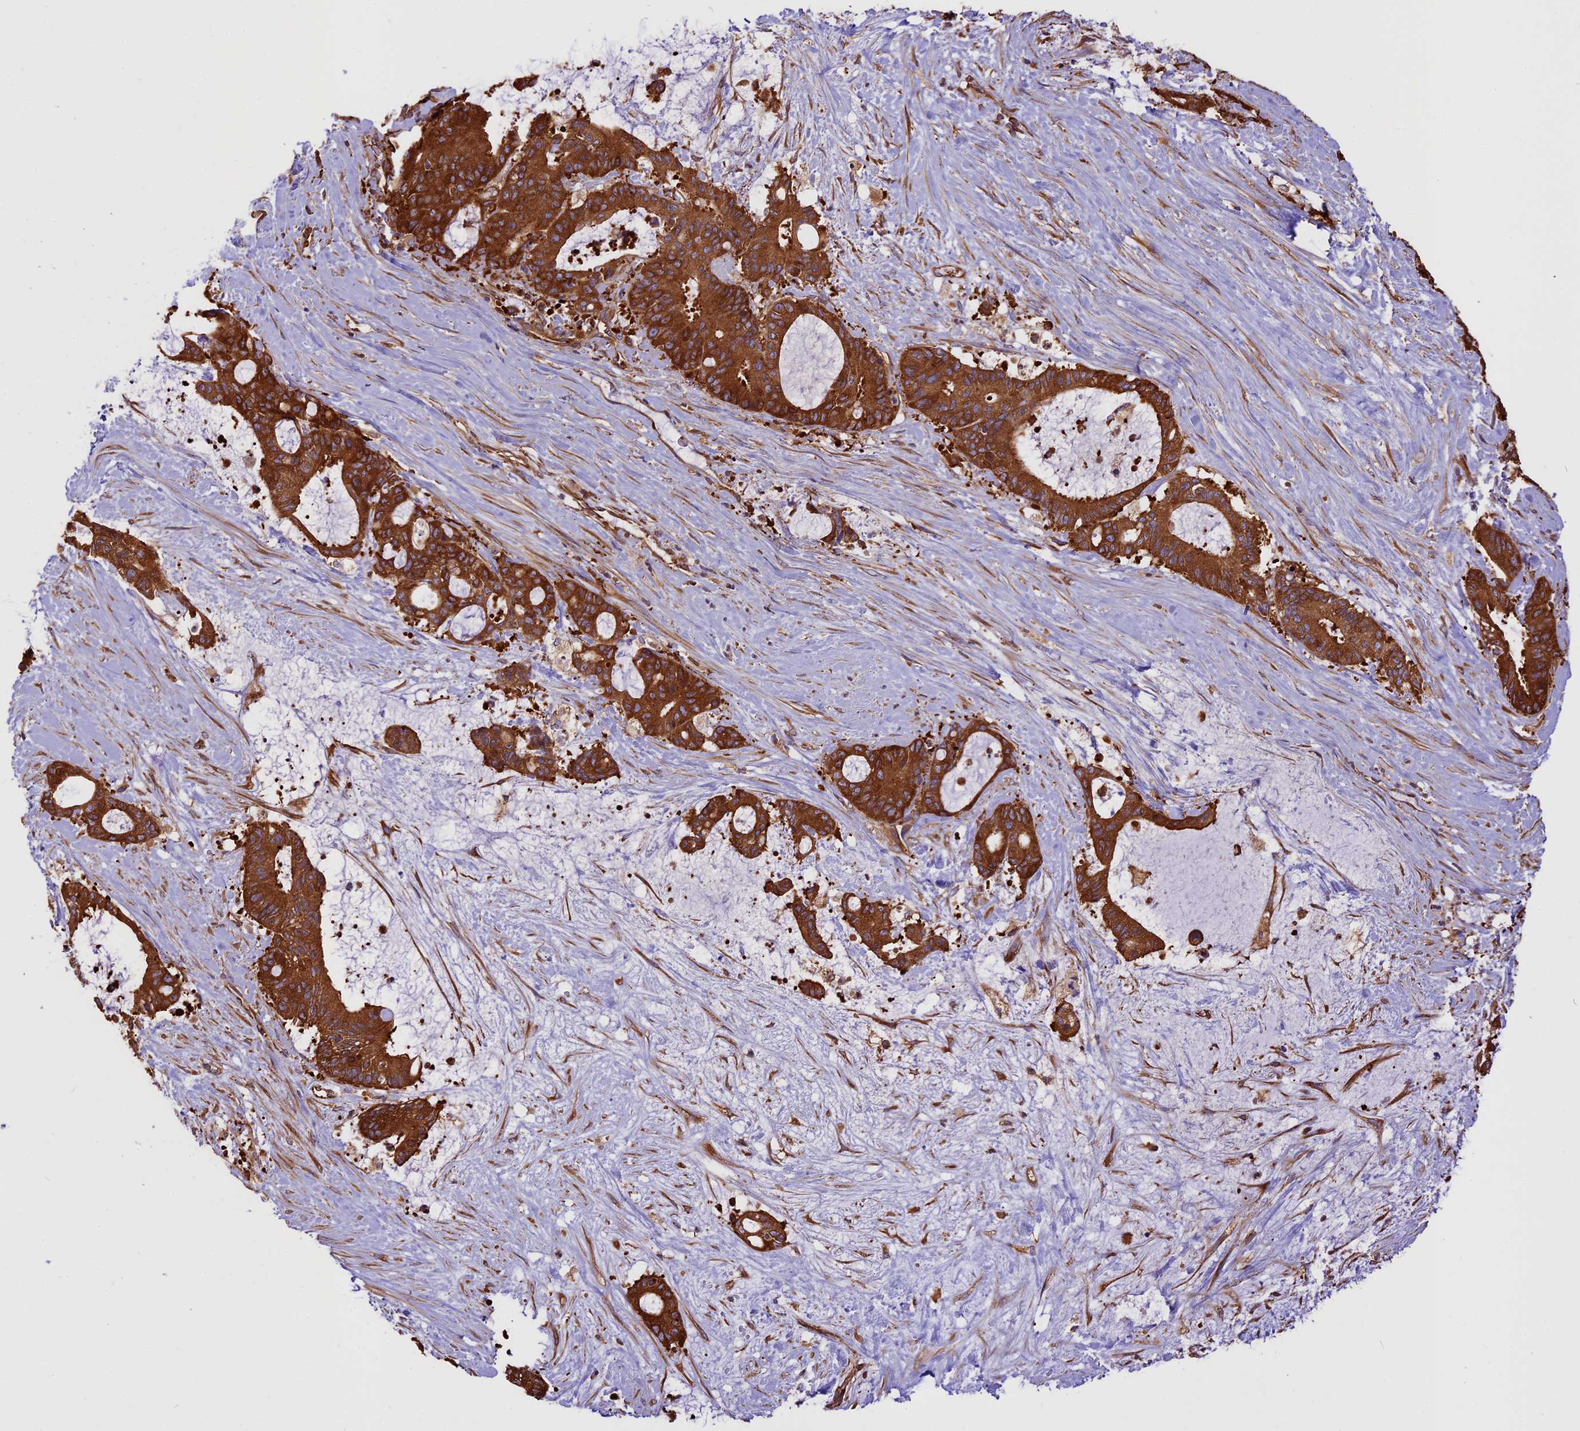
{"staining": {"intensity": "strong", "quantity": ">75%", "location": "cytoplasmic/membranous"}, "tissue": "liver cancer", "cell_type": "Tumor cells", "image_type": "cancer", "snomed": [{"axis": "morphology", "description": "Normal tissue, NOS"}, {"axis": "morphology", "description": "Cholangiocarcinoma"}, {"axis": "topography", "description": "Liver"}, {"axis": "topography", "description": "Peripheral nerve tissue"}], "caption": "Immunohistochemical staining of human cholangiocarcinoma (liver) shows strong cytoplasmic/membranous protein expression in about >75% of tumor cells.", "gene": "KARS1", "patient": {"sex": "female", "age": 73}}